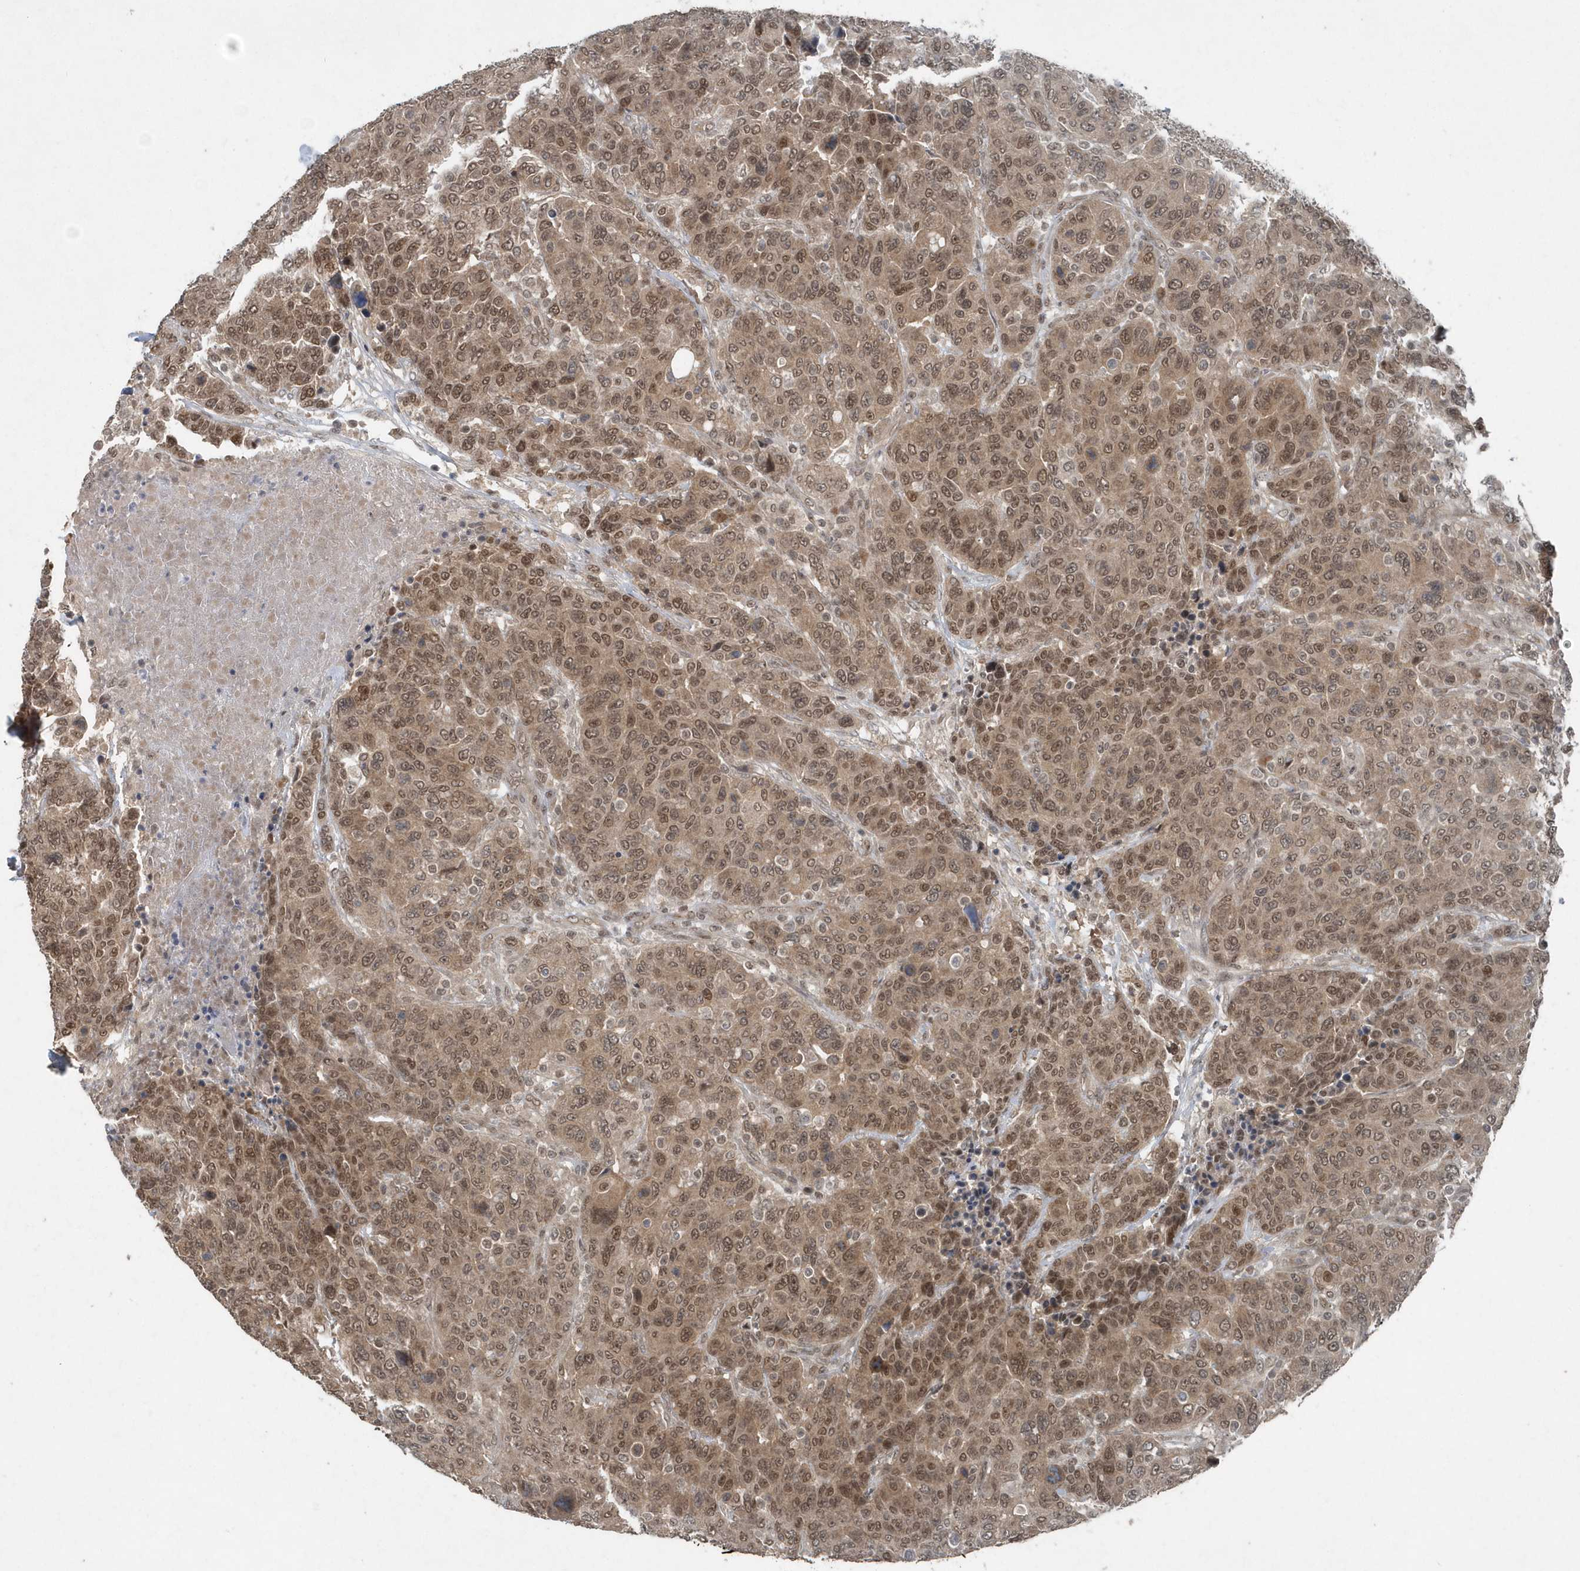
{"staining": {"intensity": "moderate", "quantity": ">75%", "location": "cytoplasmic/membranous,nuclear"}, "tissue": "breast cancer", "cell_type": "Tumor cells", "image_type": "cancer", "snomed": [{"axis": "morphology", "description": "Duct carcinoma"}, {"axis": "topography", "description": "Breast"}], "caption": "Human intraductal carcinoma (breast) stained for a protein (brown) demonstrates moderate cytoplasmic/membranous and nuclear positive expression in about >75% of tumor cells.", "gene": "QTRT2", "patient": {"sex": "female", "age": 37}}